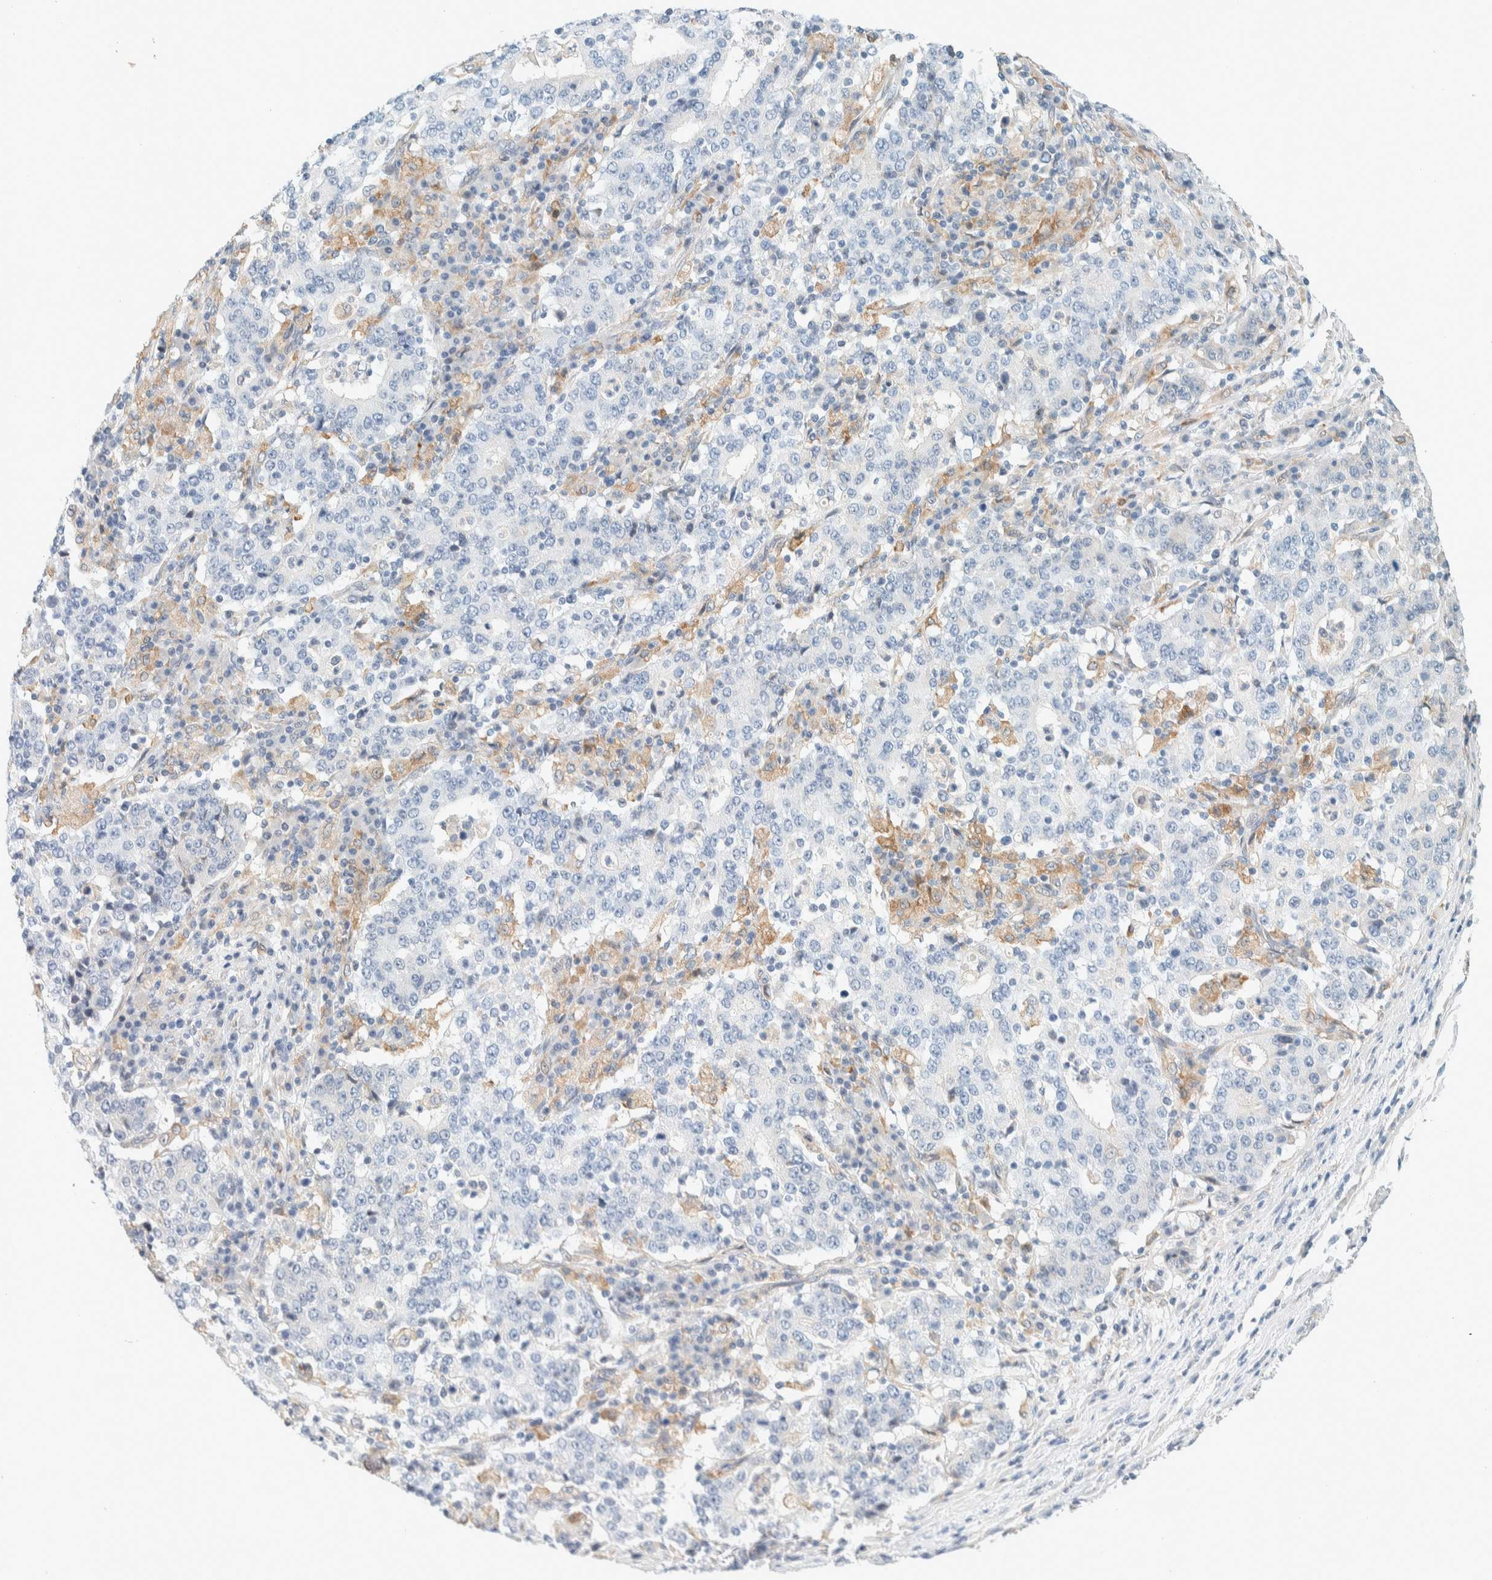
{"staining": {"intensity": "negative", "quantity": "none", "location": "none"}, "tissue": "stomach cancer", "cell_type": "Tumor cells", "image_type": "cancer", "snomed": [{"axis": "morphology", "description": "Adenocarcinoma, NOS"}, {"axis": "topography", "description": "Stomach"}], "caption": "The image exhibits no significant staining in tumor cells of adenocarcinoma (stomach). The staining was performed using DAB to visualize the protein expression in brown, while the nuclei were stained in blue with hematoxylin (Magnification: 20x).", "gene": "SUMF2", "patient": {"sex": "male", "age": 59}}